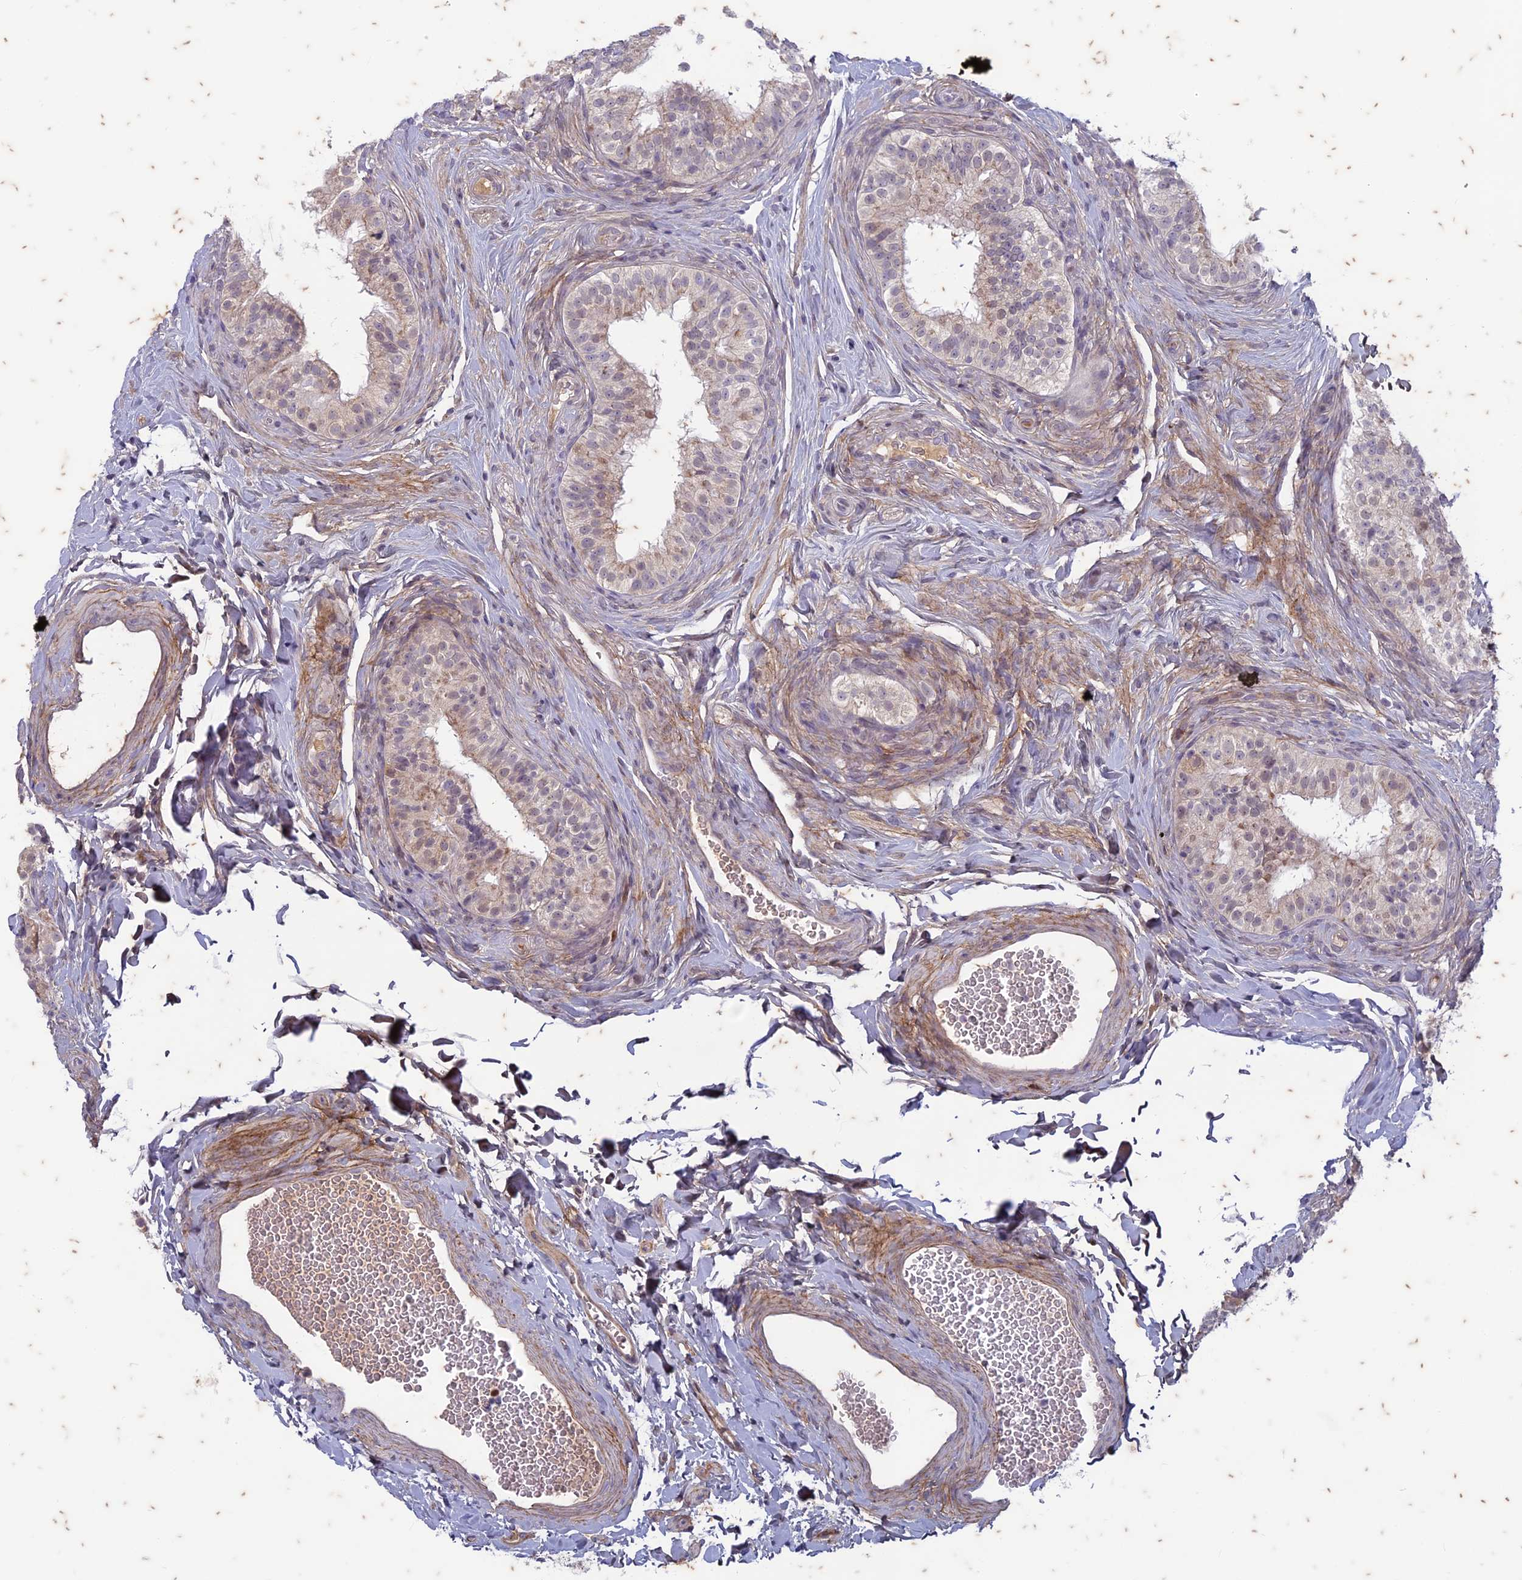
{"staining": {"intensity": "moderate", "quantity": "25%-75%", "location": "nuclear"}, "tissue": "epididymis", "cell_type": "Glandular cells", "image_type": "normal", "snomed": [{"axis": "morphology", "description": "Normal tissue, NOS"}, {"axis": "topography", "description": "Epididymis"}], "caption": "Immunohistochemistry (IHC) micrograph of benign epididymis: human epididymis stained using immunohistochemistry shows medium levels of moderate protein expression localized specifically in the nuclear of glandular cells, appearing as a nuclear brown color.", "gene": "PABPN1L", "patient": {"sex": "male", "age": 49}}